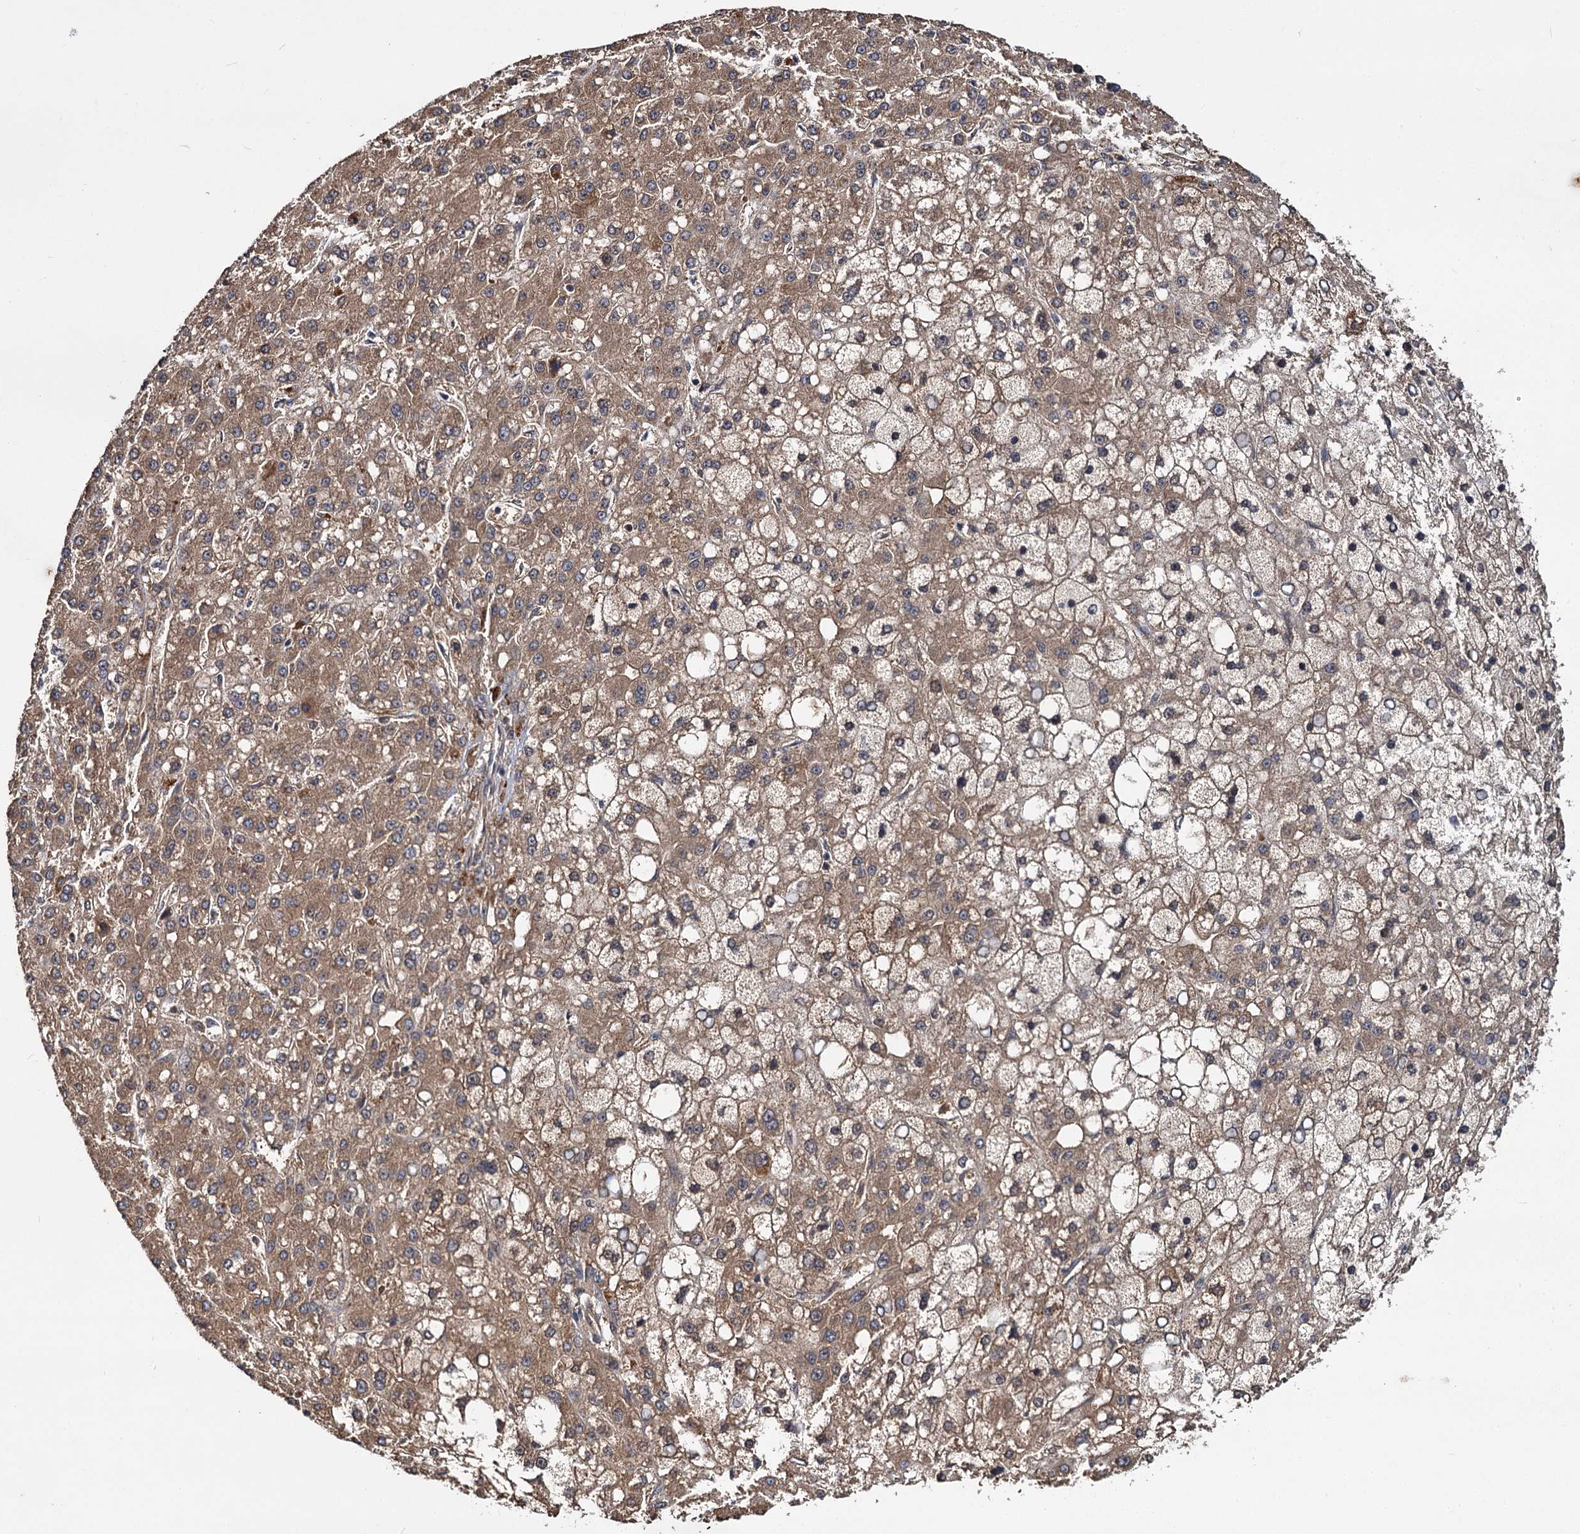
{"staining": {"intensity": "moderate", "quantity": ">75%", "location": "cytoplasmic/membranous"}, "tissue": "liver cancer", "cell_type": "Tumor cells", "image_type": "cancer", "snomed": [{"axis": "morphology", "description": "Carcinoma, Hepatocellular, NOS"}, {"axis": "topography", "description": "Liver"}], "caption": "Immunohistochemistry image of neoplastic tissue: liver cancer stained using IHC reveals medium levels of moderate protein expression localized specifically in the cytoplasmic/membranous of tumor cells, appearing as a cytoplasmic/membranous brown color.", "gene": "MBD6", "patient": {"sex": "male", "age": 67}}